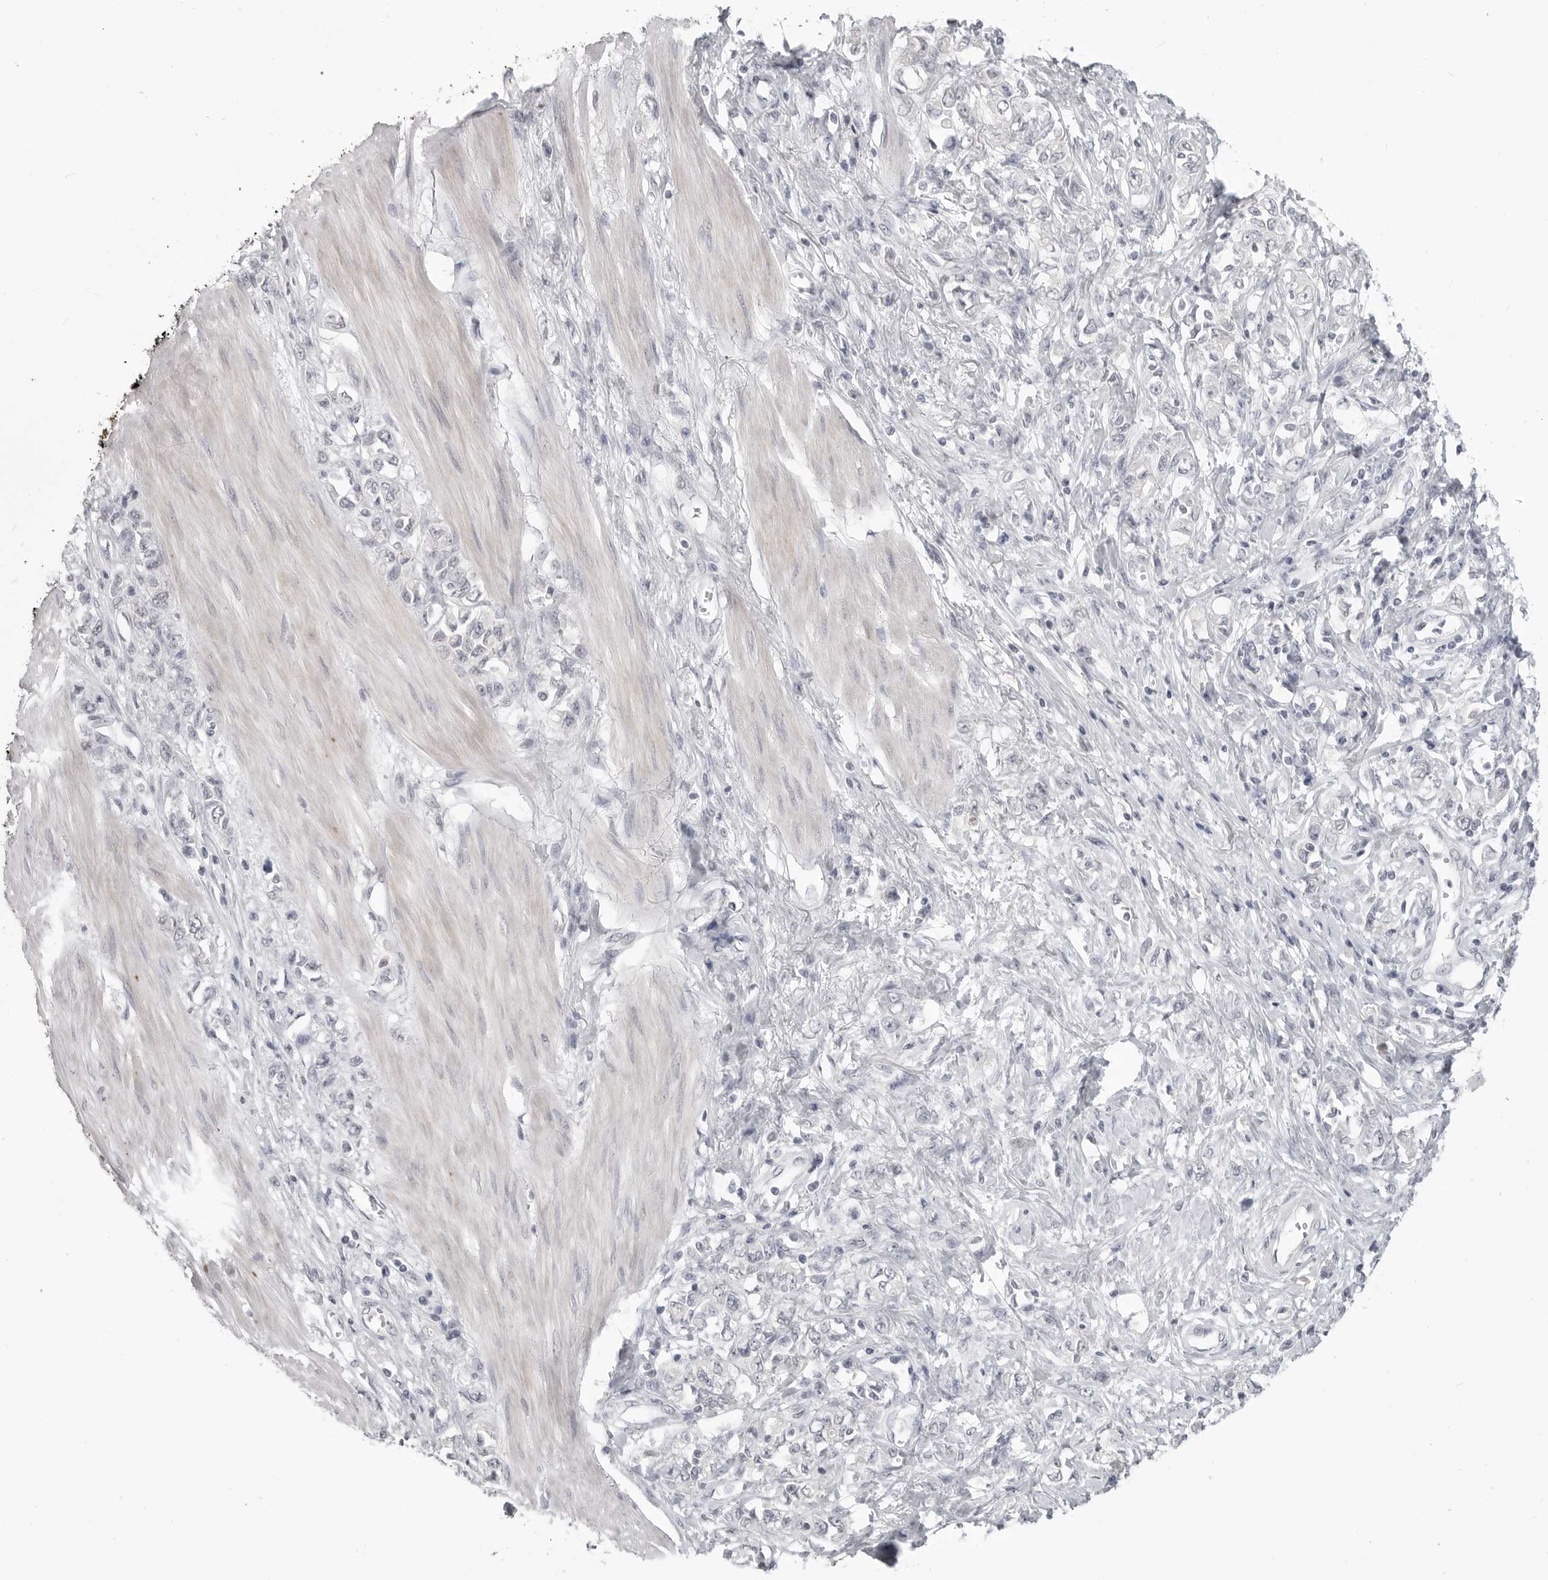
{"staining": {"intensity": "negative", "quantity": "none", "location": "none"}, "tissue": "stomach cancer", "cell_type": "Tumor cells", "image_type": "cancer", "snomed": [{"axis": "morphology", "description": "Adenocarcinoma, NOS"}, {"axis": "topography", "description": "Stomach"}], "caption": "IHC photomicrograph of neoplastic tissue: human stomach cancer (adenocarcinoma) stained with DAB demonstrates no significant protein positivity in tumor cells.", "gene": "PRSS1", "patient": {"sex": "female", "age": 76}}